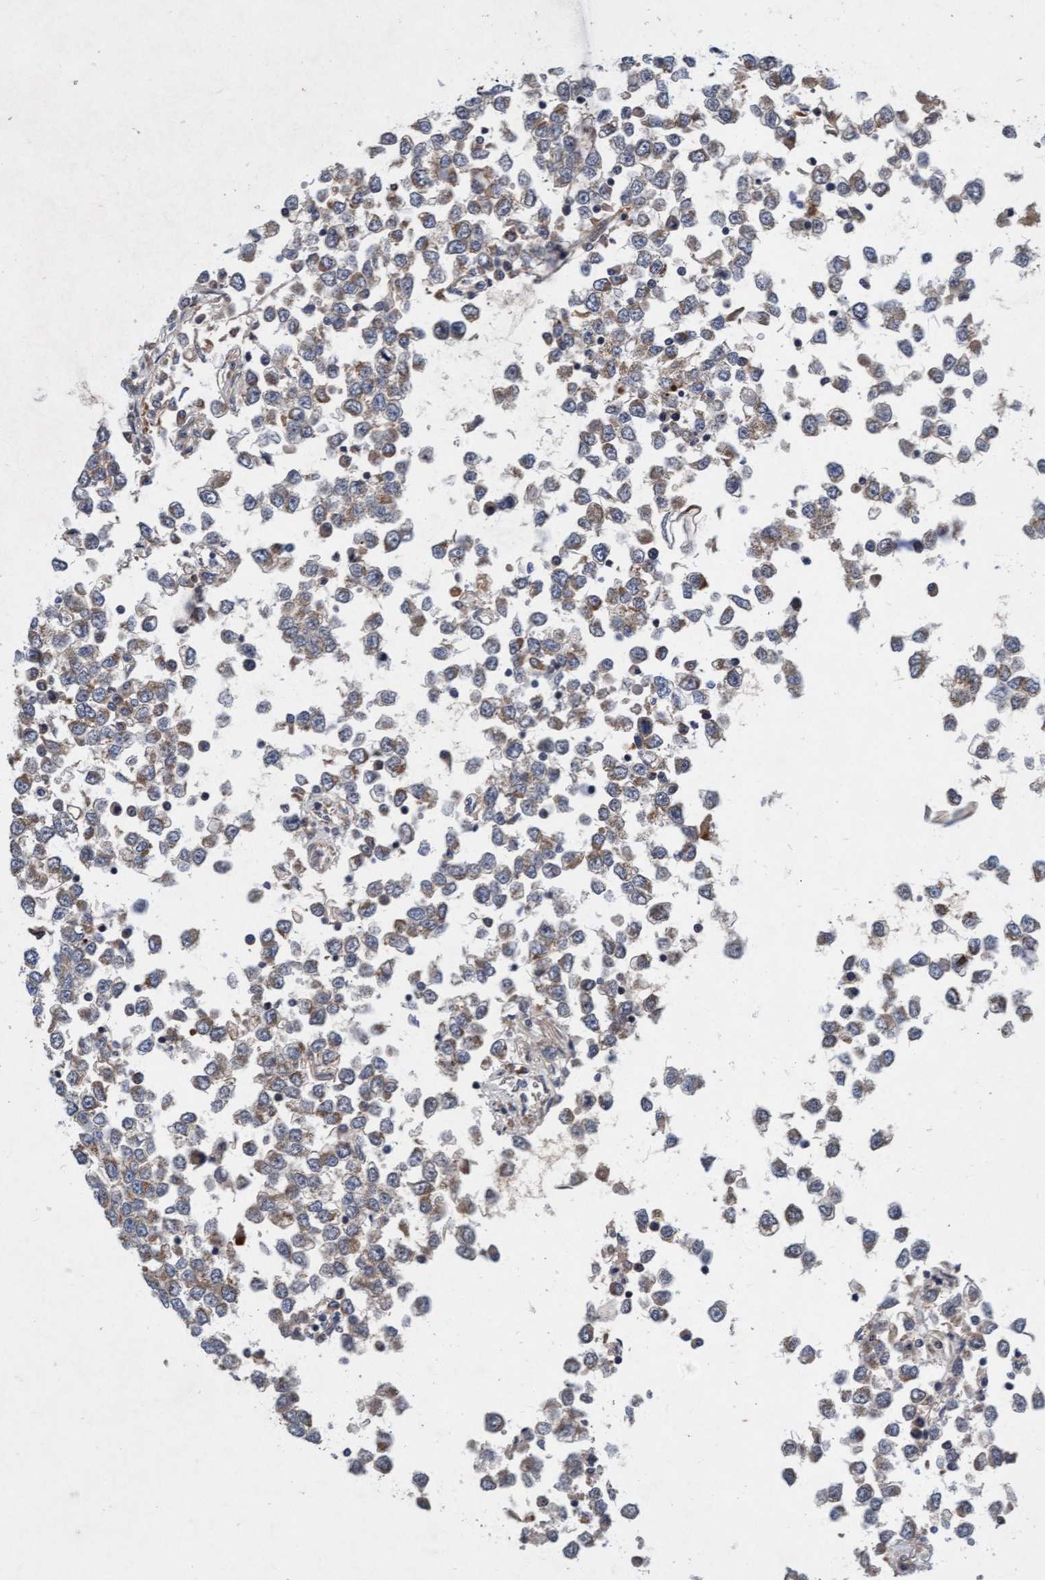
{"staining": {"intensity": "weak", "quantity": ">75%", "location": "cytoplasmic/membranous"}, "tissue": "testis cancer", "cell_type": "Tumor cells", "image_type": "cancer", "snomed": [{"axis": "morphology", "description": "Seminoma, NOS"}, {"axis": "topography", "description": "Testis"}], "caption": "A brown stain highlights weak cytoplasmic/membranous staining of a protein in seminoma (testis) tumor cells.", "gene": "TMEM70", "patient": {"sex": "male", "age": 65}}